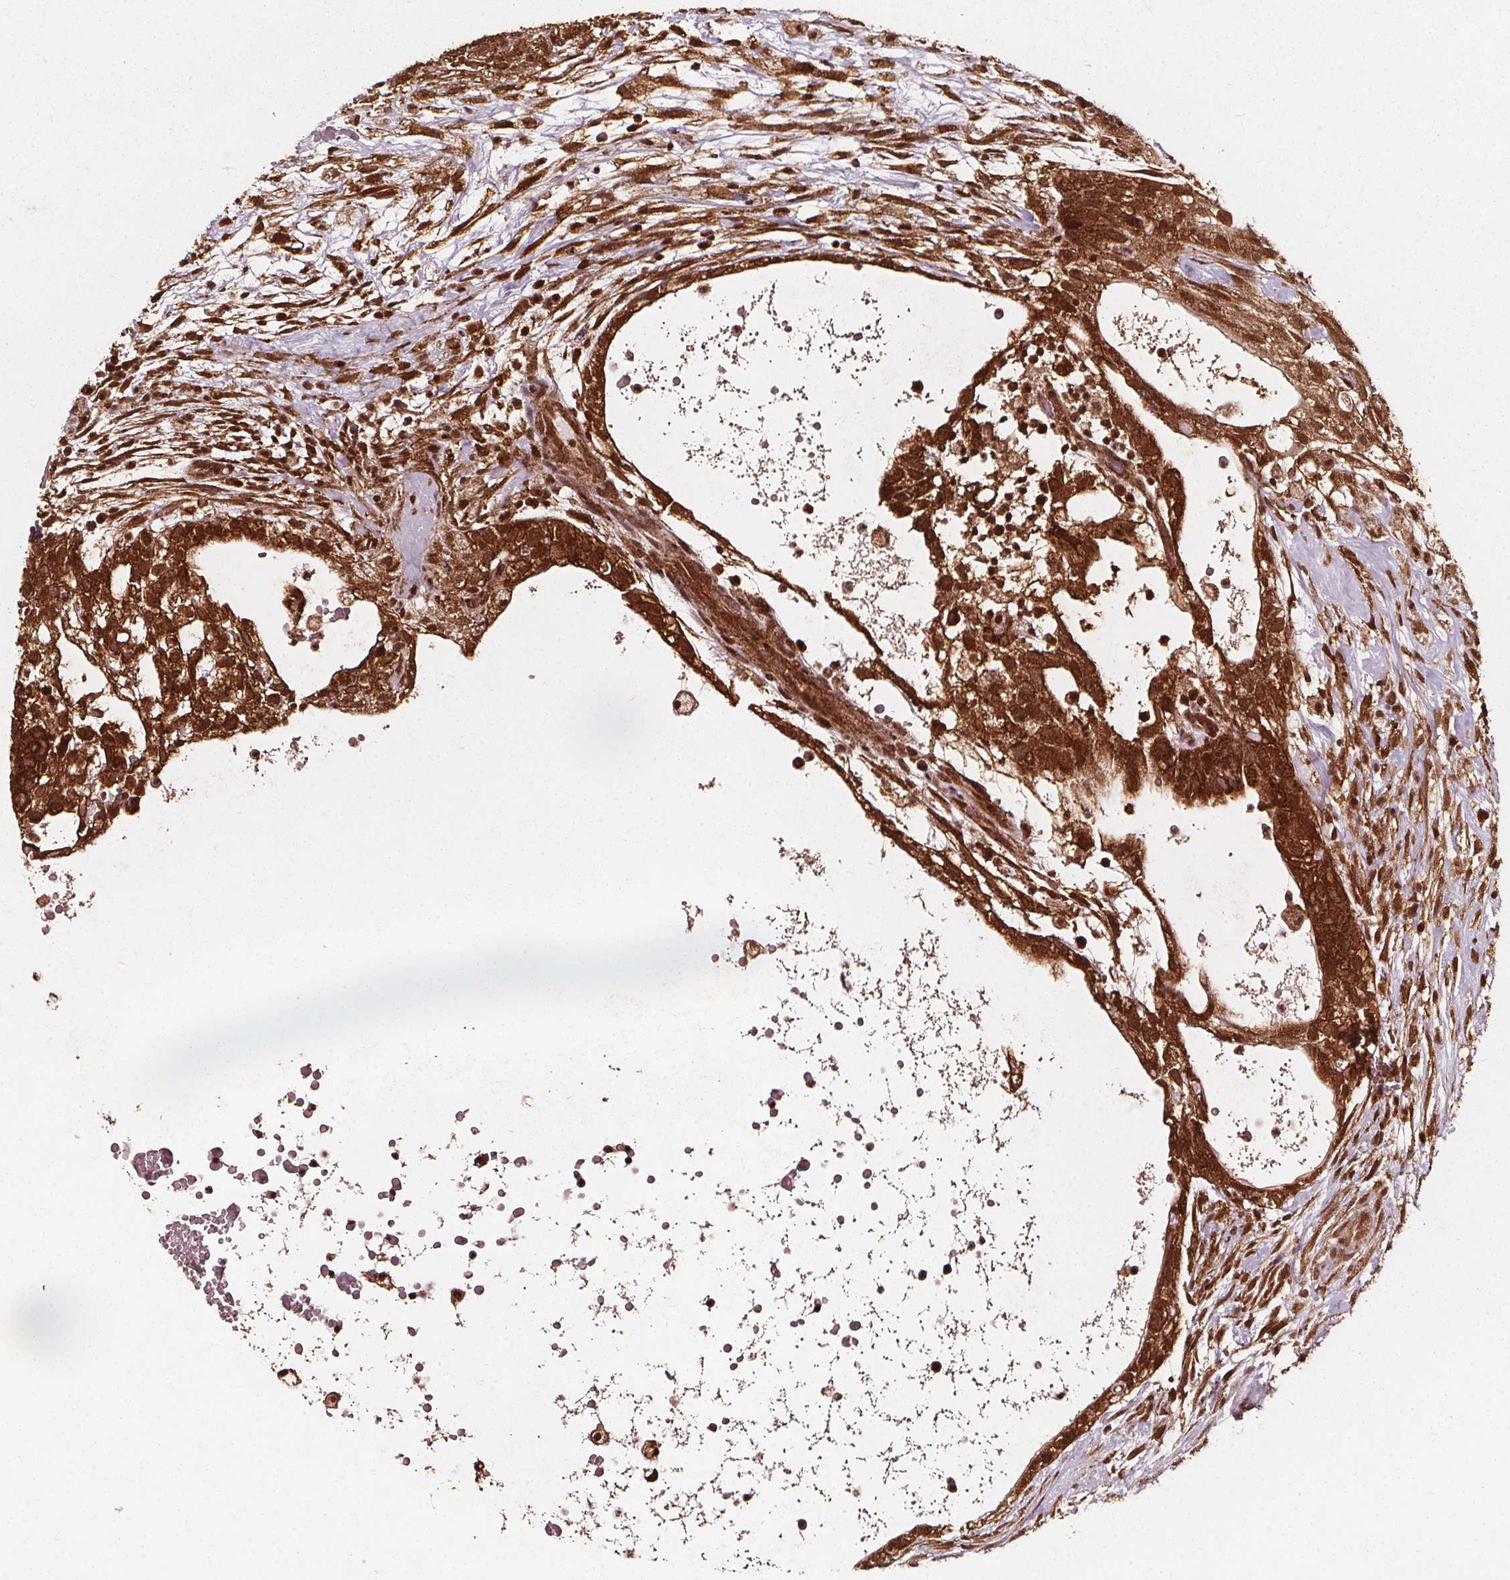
{"staining": {"intensity": "strong", "quantity": ">75%", "location": "cytoplasmic/membranous,nuclear"}, "tissue": "testis cancer", "cell_type": "Tumor cells", "image_type": "cancer", "snomed": [{"axis": "morphology", "description": "Normal tissue, NOS"}, {"axis": "morphology", "description": "Carcinoma, Embryonal, NOS"}, {"axis": "topography", "description": "Testis"}], "caption": "A high amount of strong cytoplasmic/membranous and nuclear staining is seen in about >75% of tumor cells in testis embryonal carcinoma tissue.", "gene": "SMN1", "patient": {"sex": "male", "age": 32}}